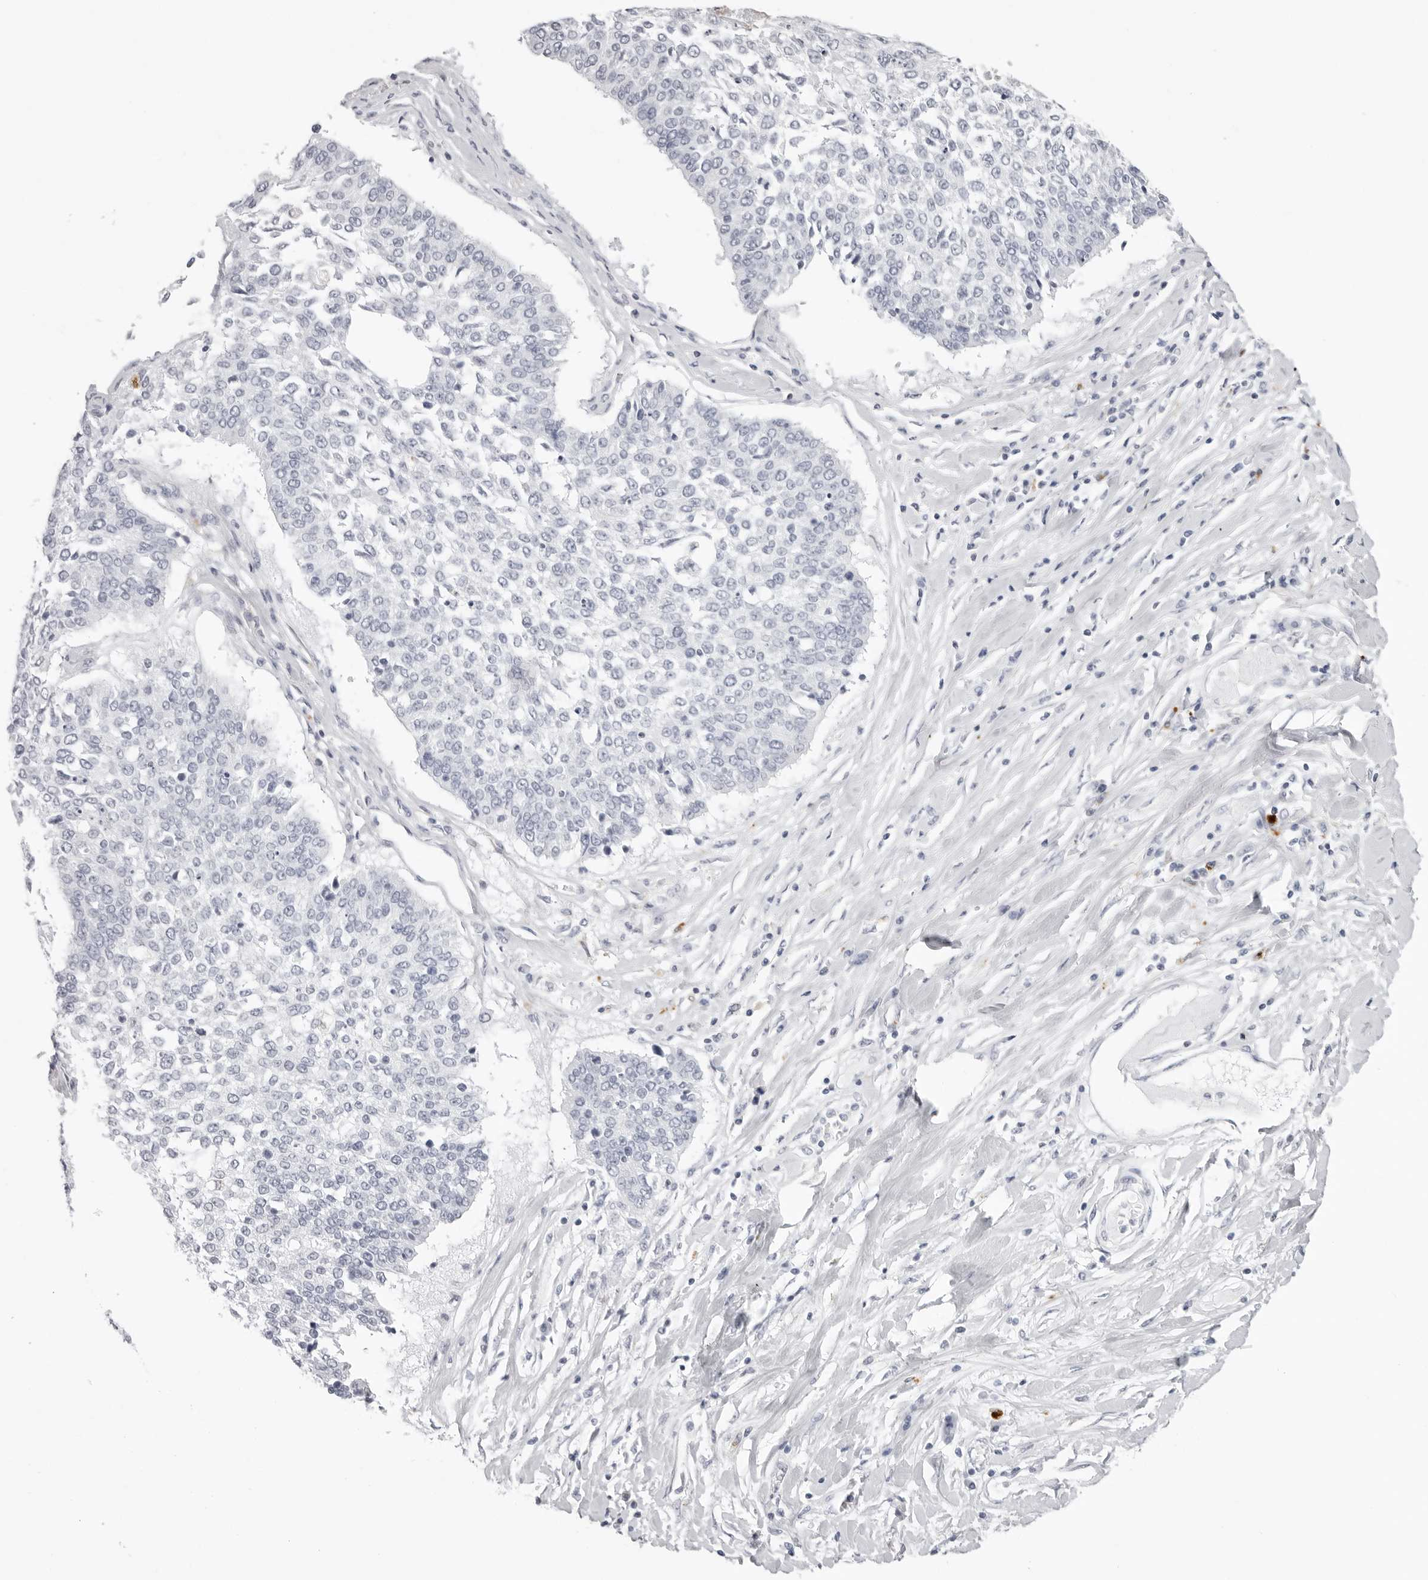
{"staining": {"intensity": "negative", "quantity": "none", "location": "none"}, "tissue": "lung cancer", "cell_type": "Tumor cells", "image_type": "cancer", "snomed": [{"axis": "morphology", "description": "Normal tissue, NOS"}, {"axis": "morphology", "description": "Squamous cell carcinoma, NOS"}, {"axis": "topography", "description": "Cartilage tissue"}, {"axis": "topography", "description": "Bronchus"}, {"axis": "topography", "description": "Lung"}, {"axis": "topography", "description": "Peripheral nerve tissue"}], "caption": "IHC histopathology image of neoplastic tissue: lung squamous cell carcinoma stained with DAB (3,3'-diaminobenzidine) displays no significant protein expression in tumor cells. (DAB (3,3'-diaminobenzidine) immunohistochemistry with hematoxylin counter stain).", "gene": "IL25", "patient": {"sex": "female", "age": 49}}